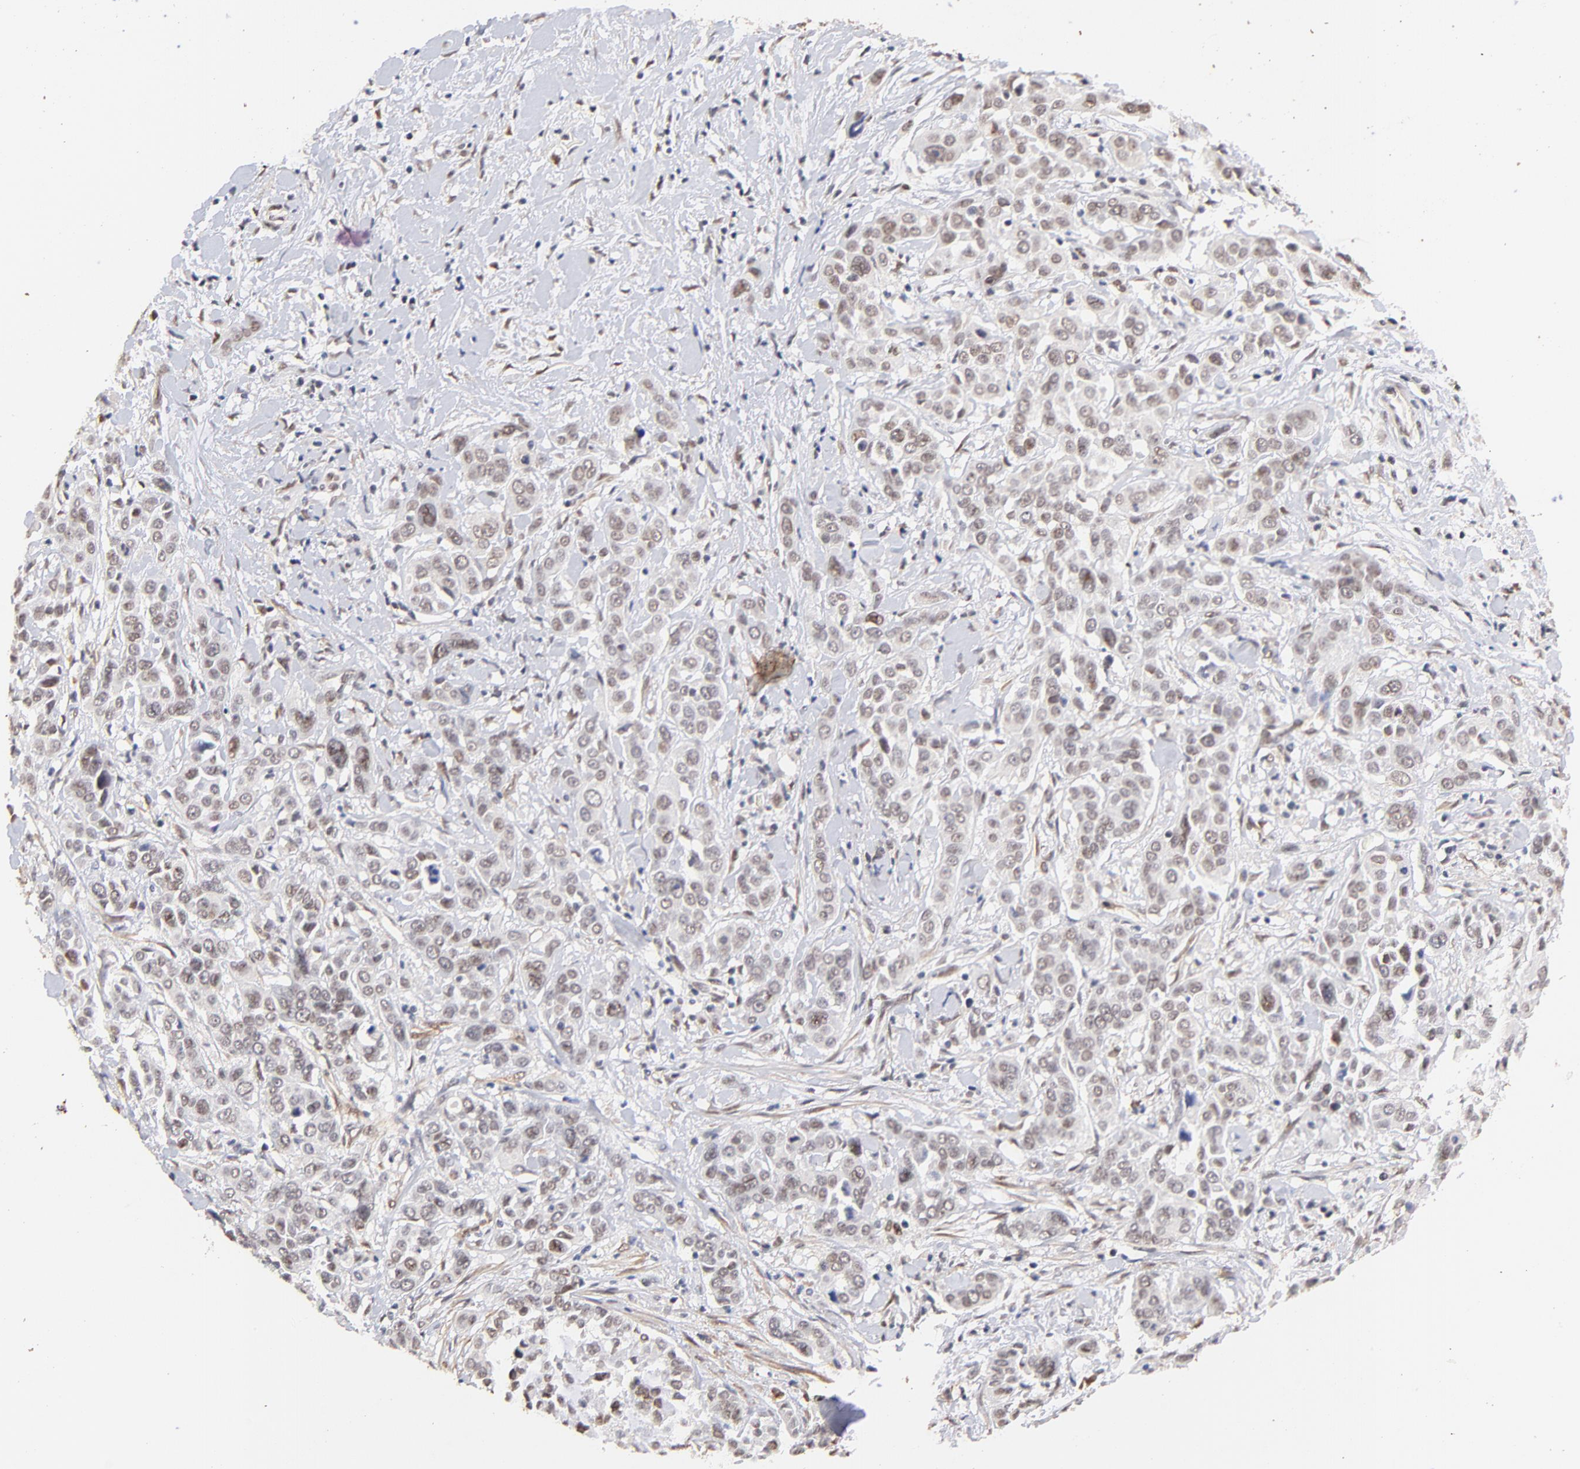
{"staining": {"intensity": "weak", "quantity": "25%-75%", "location": "nuclear"}, "tissue": "pancreatic cancer", "cell_type": "Tumor cells", "image_type": "cancer", "snomed": [{"axis": "morphology", "description": "Adenocarcinoma, NOS"}, {"axis": "topography", "description": "Pancreas"}], "caption": "Protein expression by IHC shows weak nuclear staining in about 25%-75% of tumor cells in pancreatic cancer (adenocarcinoma).", "gene": "ZFP92", "patient": {"sex": "female", "age": 52}}